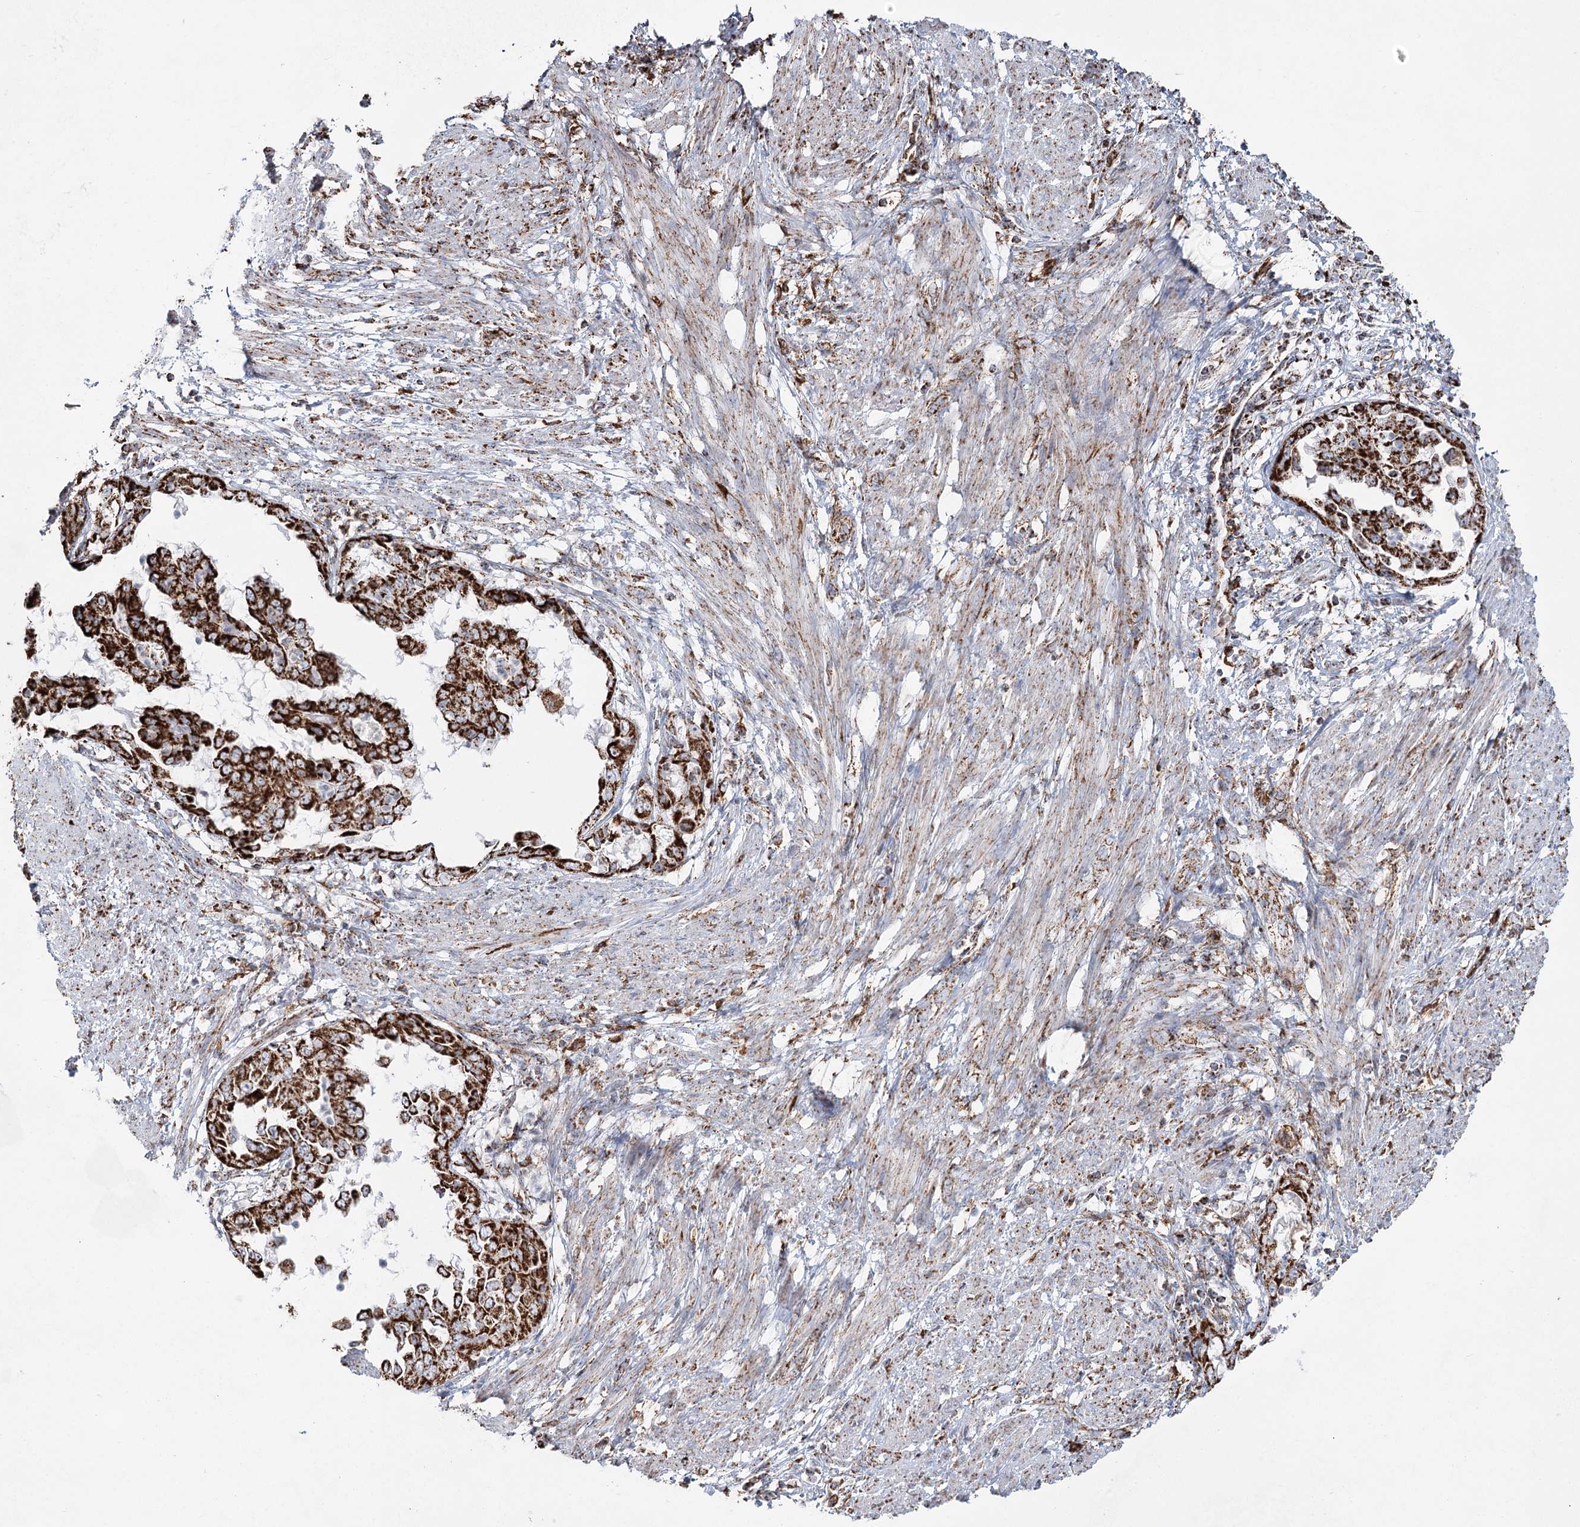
{"staining": {"intensity": "strong", "quantity": ">75%", "location": "cytoplasmic/membranous"}, "tissue": "endometrial cancer", "cell_type": "Tumor cells", "image_type": "cancer", "snomed": [{"axis": "morphology", "description": "Adenocarcinoma, NOS"}, {"axis": "topography", "description": "Endometrium"}], "caption": "Adenocarcinoma (endometrial) stained with a brown dye displays strong cytoplasmic/membranous positive positivity in approximately >75% of tumor cells.", "gene": "CWF19L1", "patient": {"sex": "female", "age": 85}}